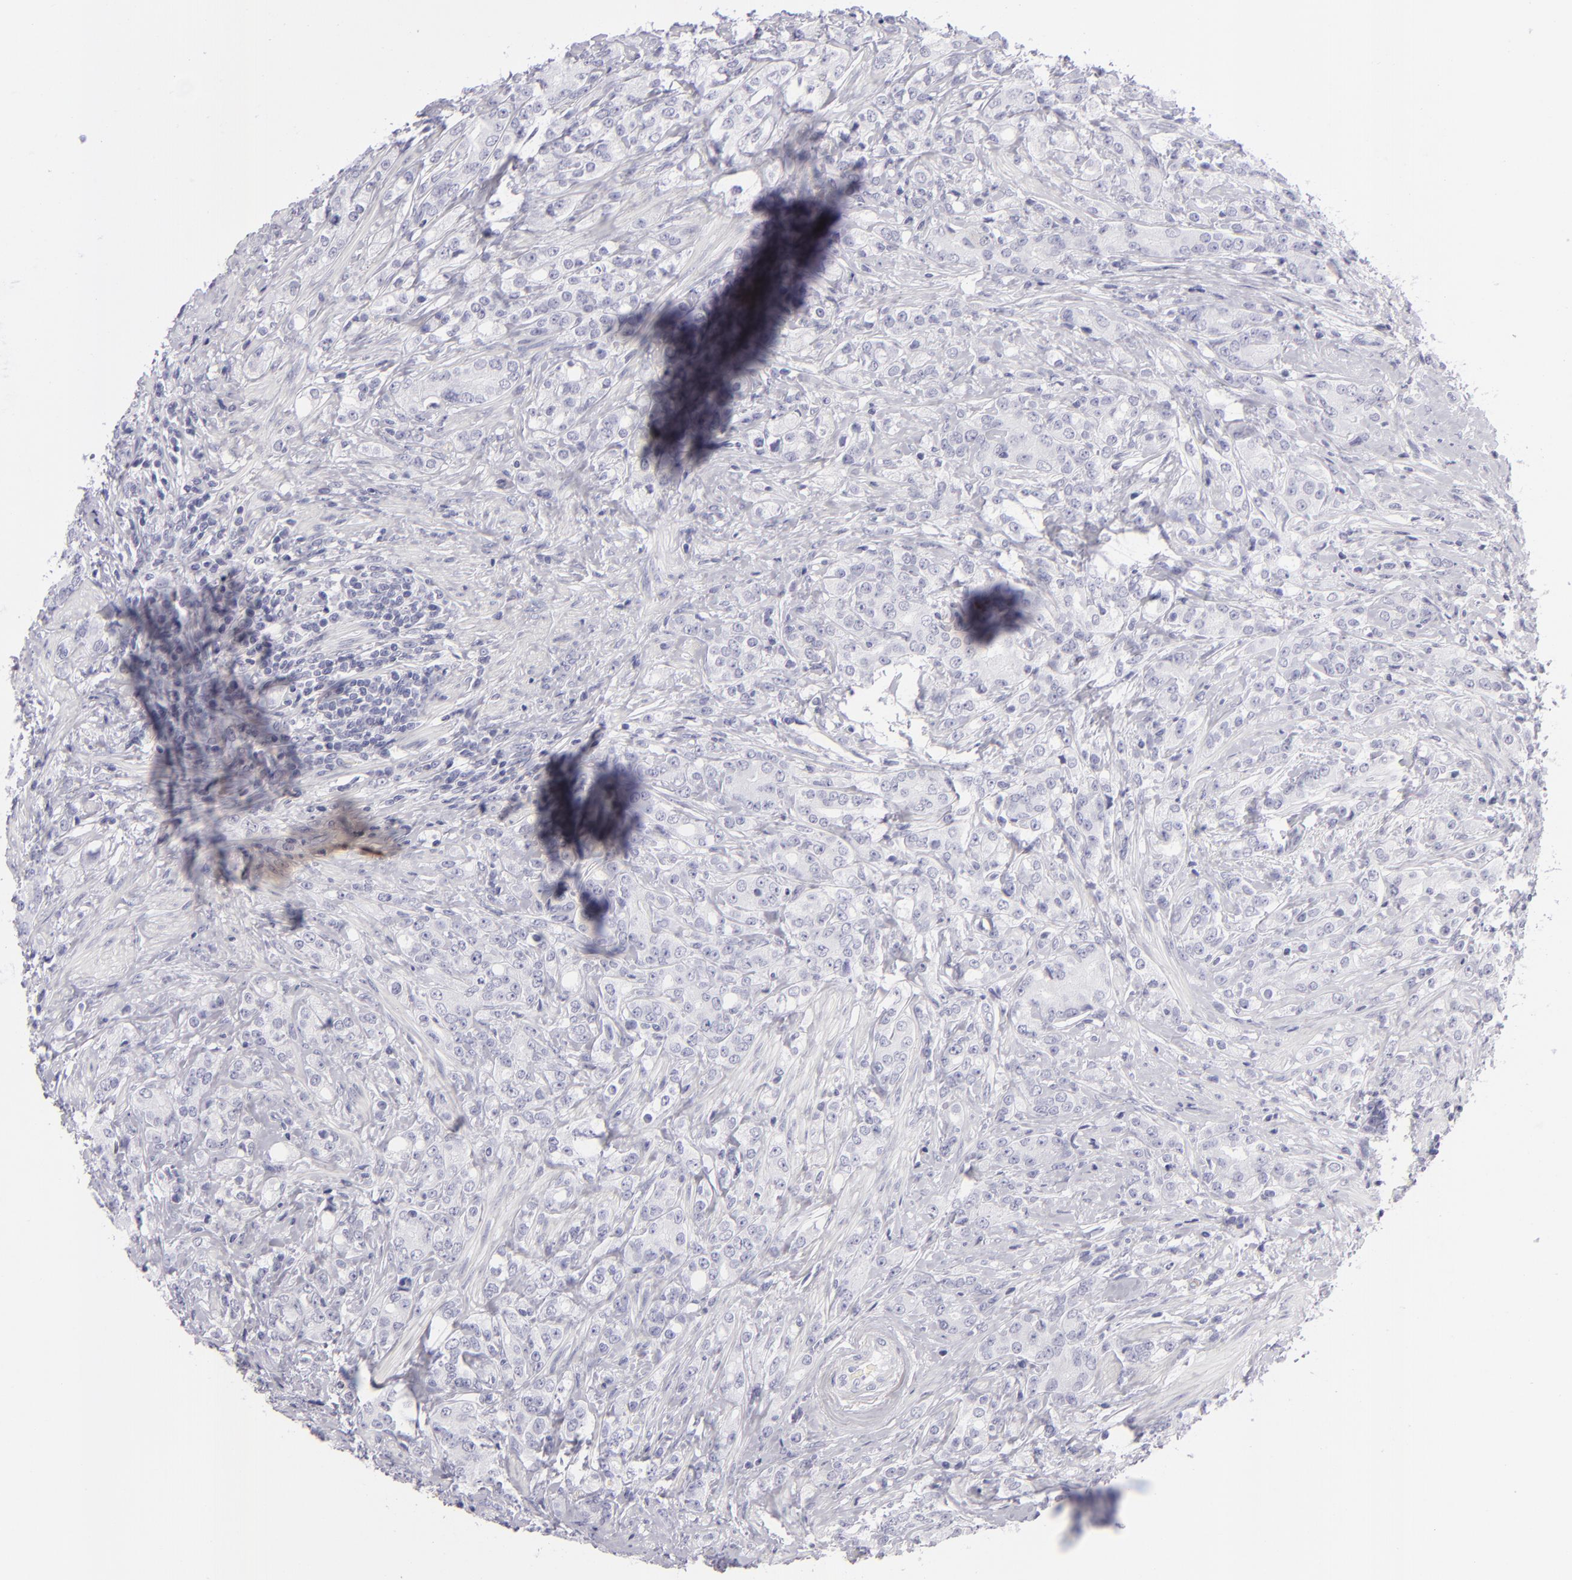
{"staining": {"intensity": "negative", "quantity": "none", "location": "none"}, "tissue": "prostate cancer", "cell_type": "Tumor cells", "image_type": "cancer", "snomed": [{"axis": "morphology", "description": "Adenocarcinoma, Medium grade"}, {"axis": "topography", "description": "Prostate"}], "caption": "Immunohistochemistry (IHC) photomicrograph of neoplastic tissue: medium-grade adenocarcinoma (prostate) stained with DAB reveals no significant protein expression in tumor cells.", "gene": "VIL1", "patient": {"sex": "male", "age": 59}}